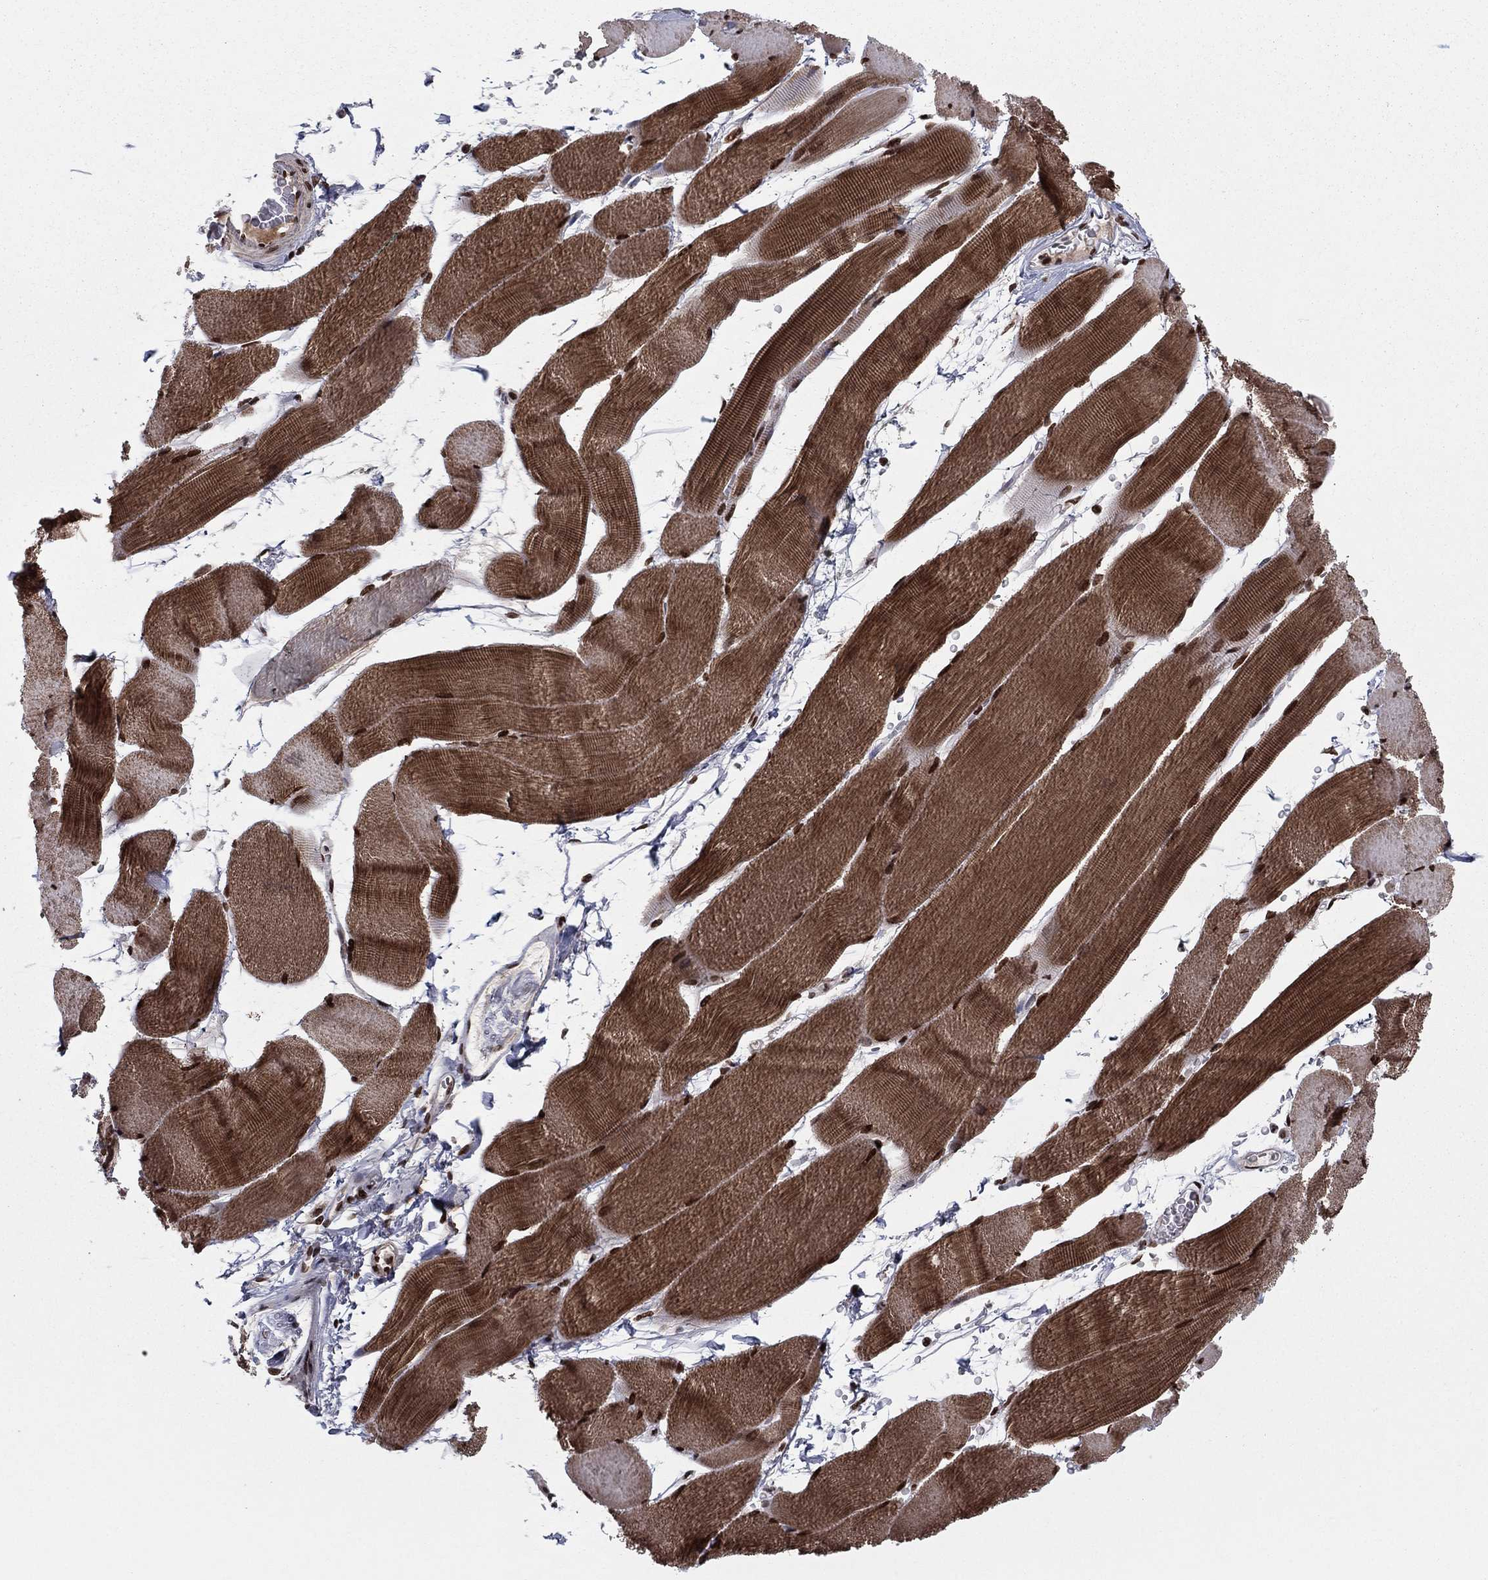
{"staining": {"intensity": "strong", "quantity": ">75%", "location": "cytoplasmic/membranous,nuclear"}, "tissue": "skeletal muscle", "cell_type": "Myocytes", "image_type": "normal", "snomed": [{"axis": "morphology", "description": "Normal tissue, NOS"}, {"axis": "topography", "description": "Skeletal muscle"}], "caption": "High-magnification brightfield microscopy of benign skeletal muscle stained with DAB (3,3'-diaminobenzidine) (brown) and counterstained with hematoxylin (blue). myocytes exhibit strong cytoplasmic/membranous,nuclear staining is appreciated in about>75% of cells.", "gene": "USP54", "patient": {"sex": "male", "age": 56}}